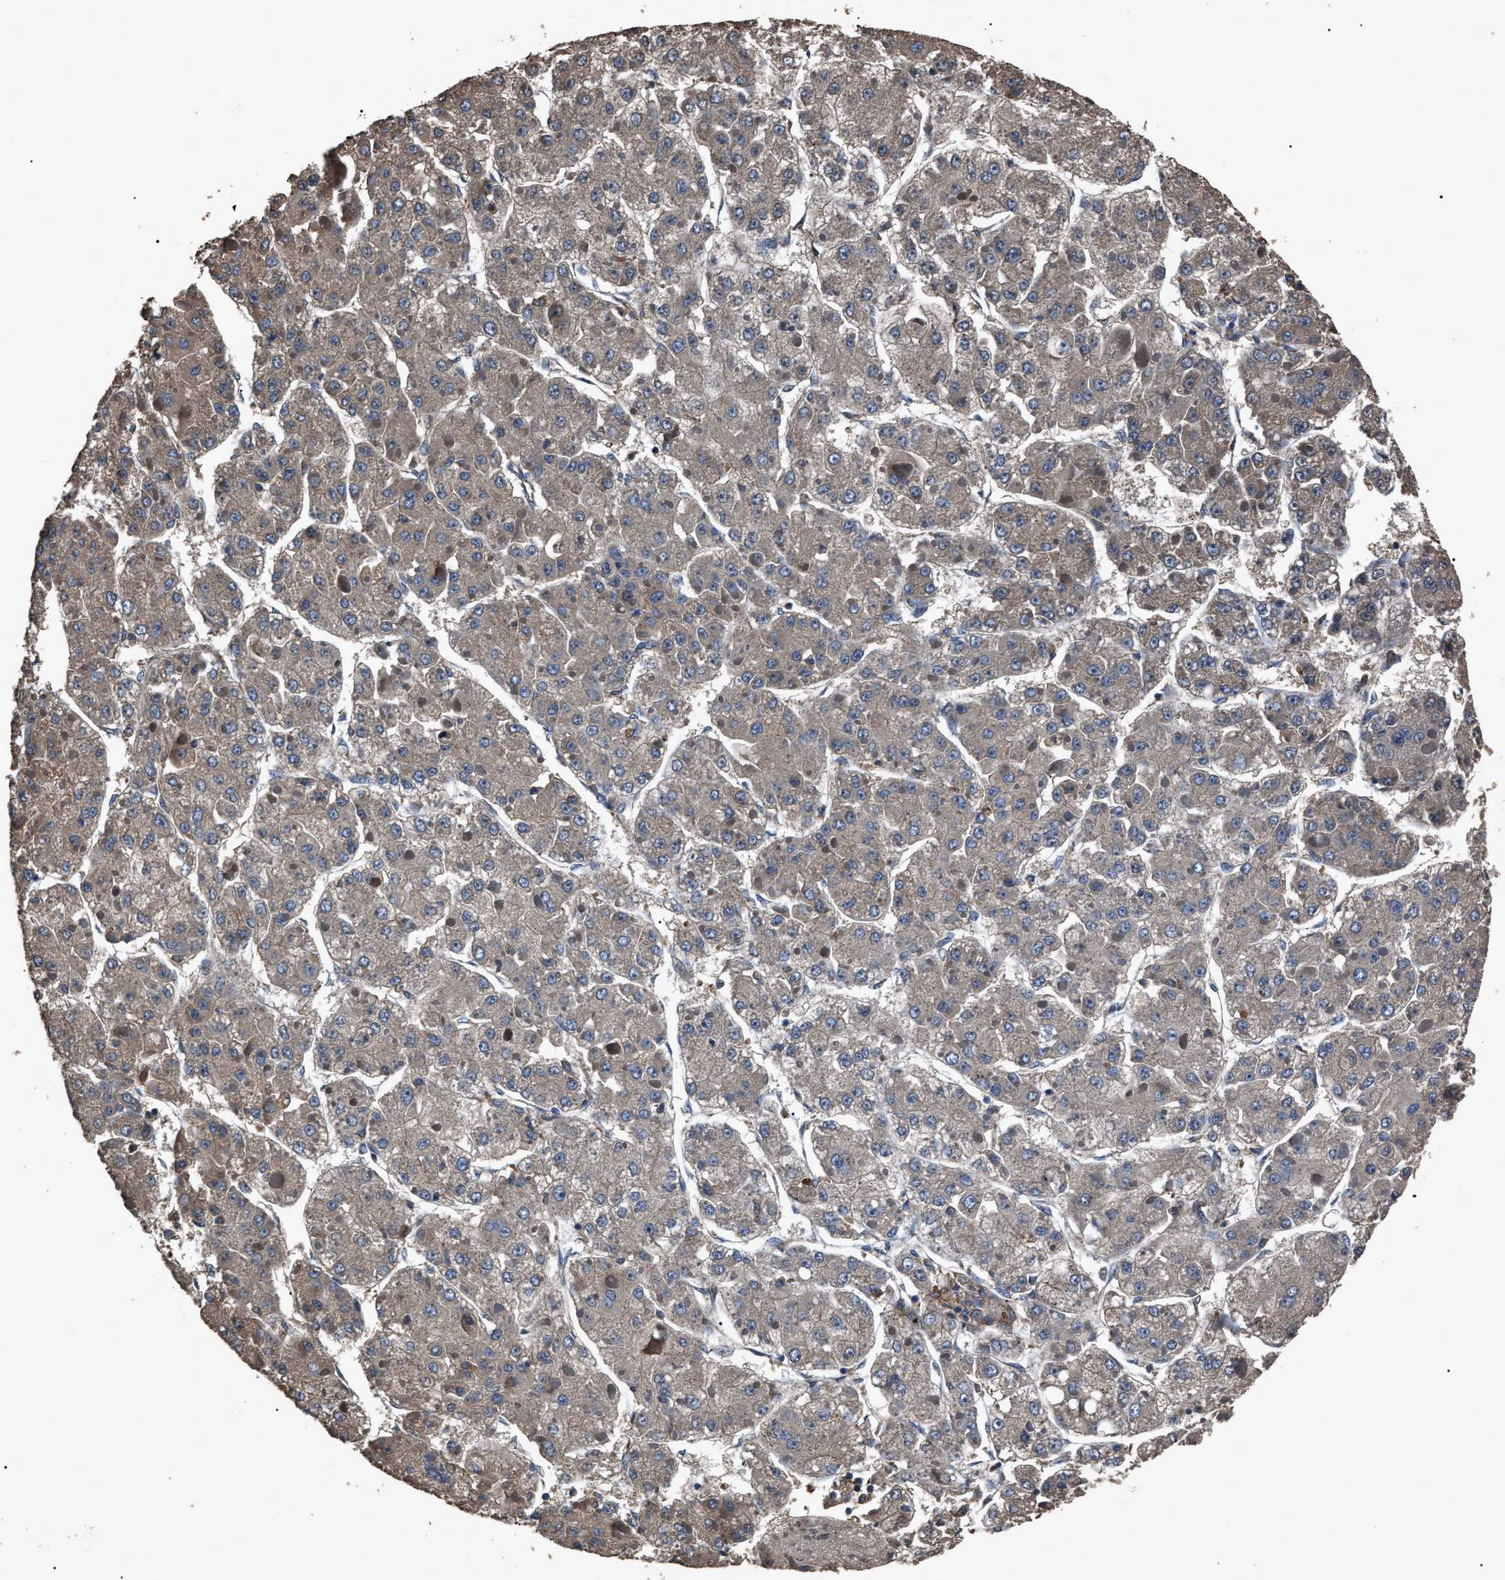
{"staining": {"intensity": "moderate", "quantity": ">75%", "location": "cytoplasmic/membranous"}, "tissue": "liver cancer", "cell_type": "Tumor cells", "image_type": "cancer", "snomed": [{"axis": "morphology", "description": "Carcinoma, Hepatocellular, NOS"}, {"axis": "topography", "description": "Liver"}], "caption": "This is an image of immunohistochemistry staining of liver cancer (hepatocellular carcinoma), which shows moderate expression in the cytoplasmic/membranous of tumor cells.", "gene": "RNF216", "patient": {"sex": "female", "age": 73}}